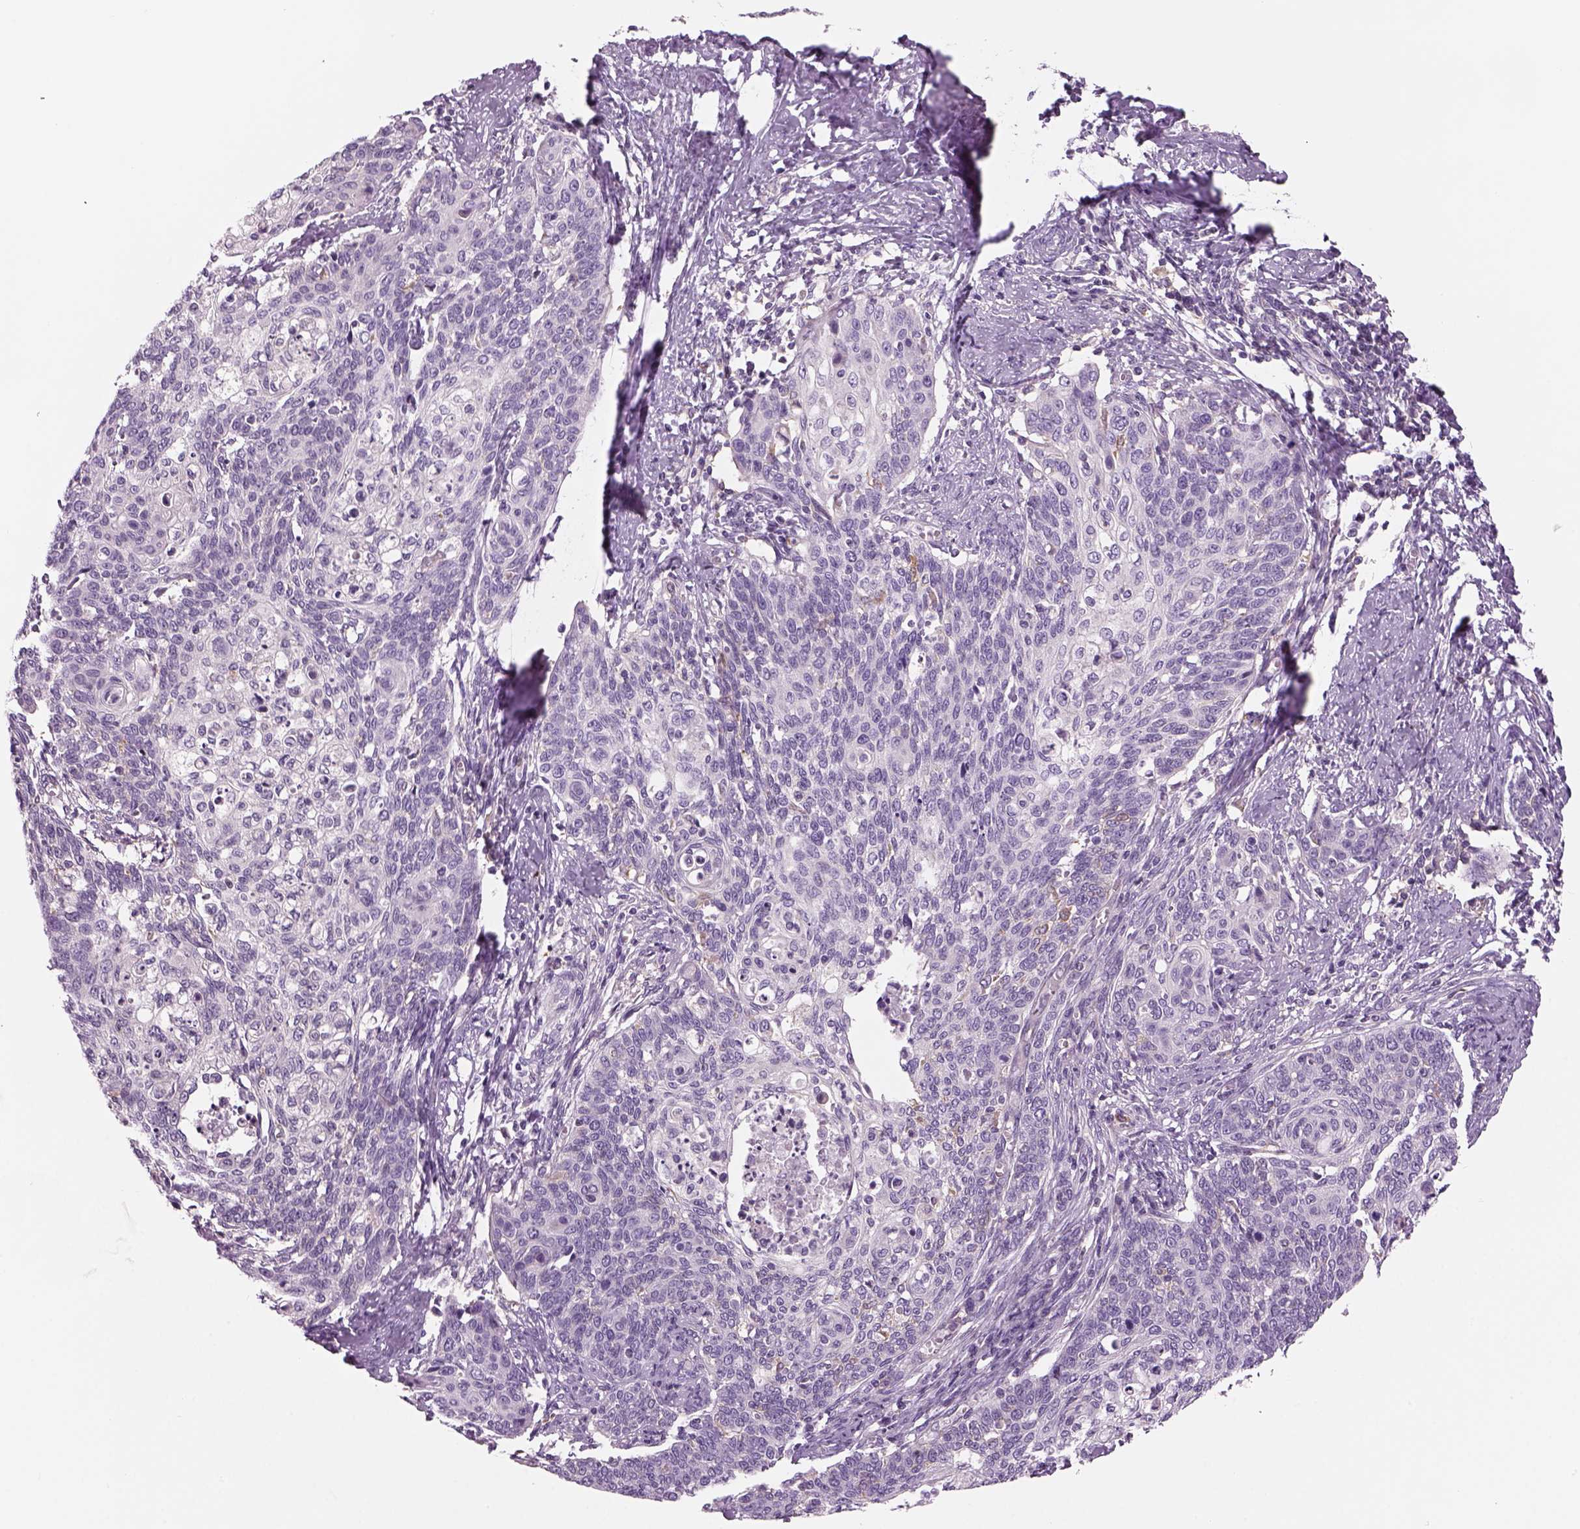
{"staining": {"intensity": "negative", "quantity": "none", "location": "none"}, "tissue": "cervical cancer", "cell_type": "Tumor cells", "image_type": "cancer", "snomed": [{"axis": "morphology", "description": "Normal tissue, NOS"}, {"axis": "morphology", "description": "Squamous cell carcinoma, NOS"}, {"axis": "topography", "description": "Cervix"}], "caption": "There is no significant staining in tumor cells of cervical squamous cell carcinoma.", "gene": "SLC1A7", "patient": {"sex": "female", "age": 39}}